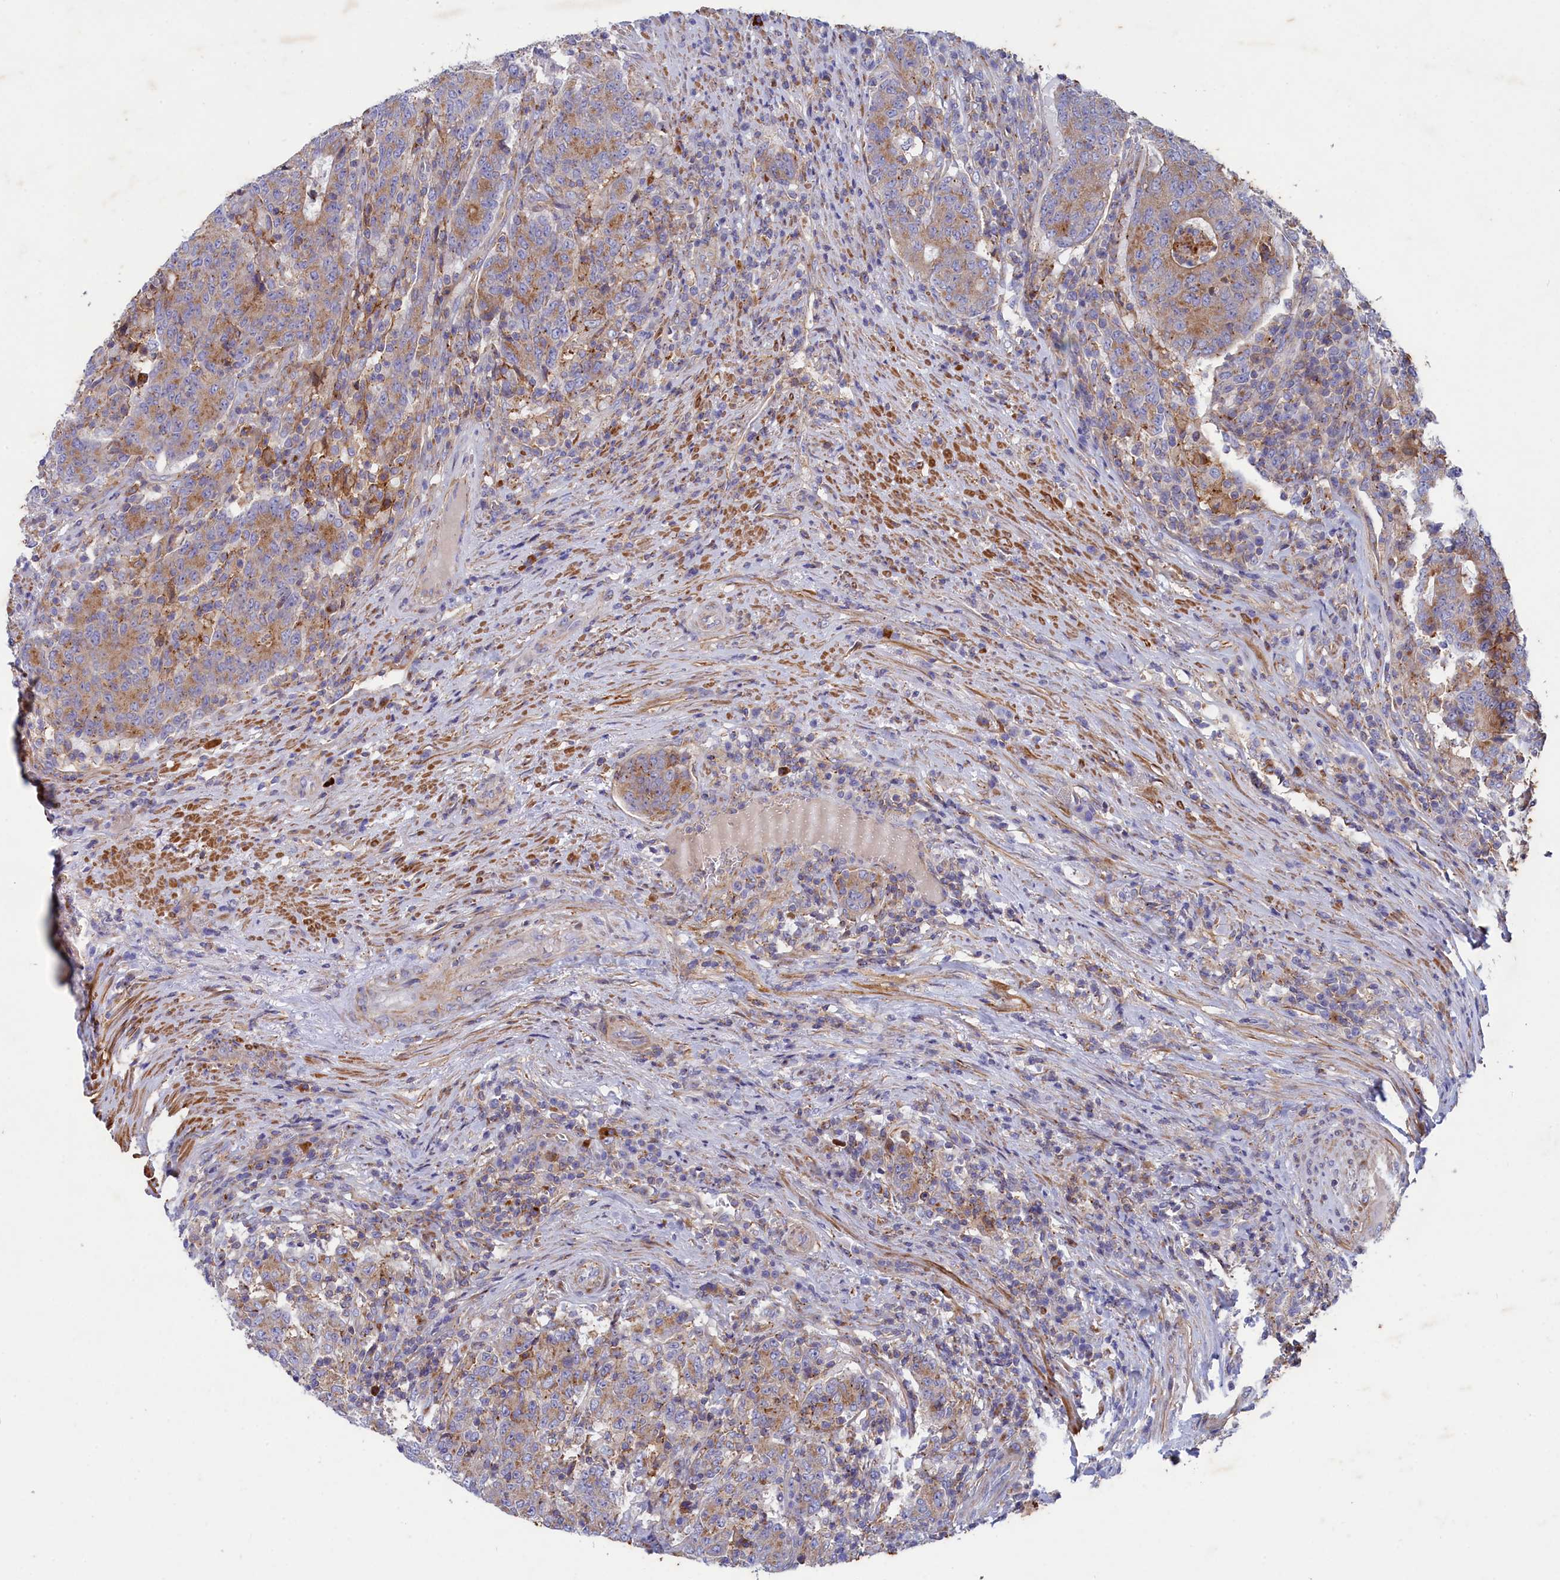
{"staining": {"intensity": "moderate", "quantity": "25%-75%", "location": "cytoplasmic/membranous"}, "tissue": "colorectal cancer", "cell_type": "Tumor cells", "image_type": "cancer", "snomed": [{"axis": "morphology", "description": "Adenocarcinoma, NOS"}, {"axis": "topography", "description": "Colon"}], "caption": "The photomicrograph exhibits immunohistochemical staining of colorectal adenocarcinoma. There is moderate cytoplasmic/membranous positivity is appreciated in approximately 25%-75% of tumor cells. (brown staining indicates protein expression, while blue staining denotes nuclei).", "gene": "SCAMP4", "patient": {"sex": "female", "age": 75}}